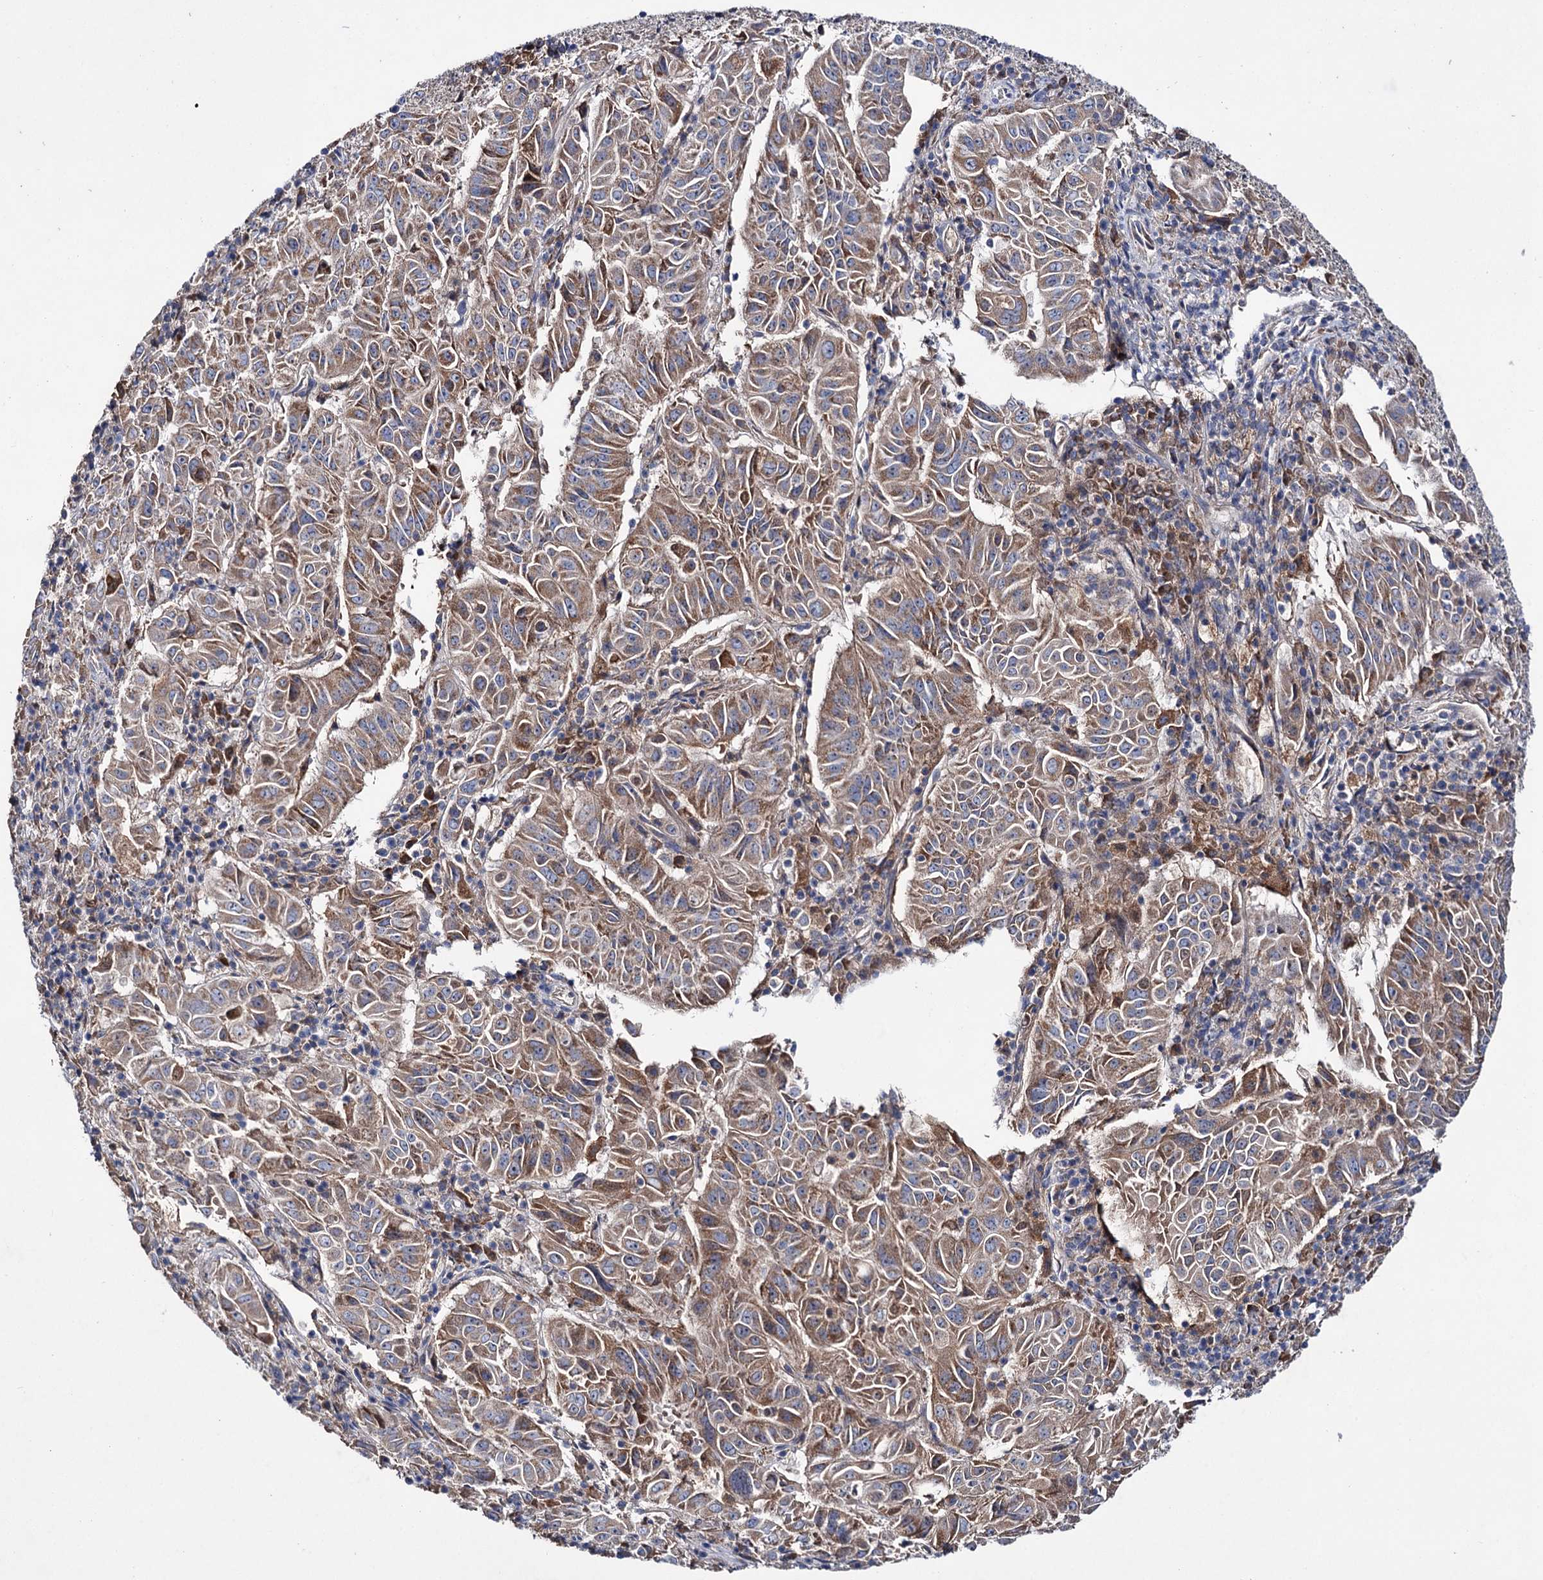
{"staining": {"intensity": "moderate", "quantity": ">75%", "location": "cytoplasmic/membranous"}, "tissue": "pancreatic cancer", "cell_type": "Tumor cells", "image_type": "cancer", "snomed": [{"axis": "morphology", "description": "Adenocarcinoma, NOS"}, {"axis": "topography", "description": "Pancreas"}], "caption": "Human adenocarcinoma (pancreatic) stained with a brown dye exhibits moderate cytoplasmic/membranous positive positivity in approximately >75% of tumor cells.", "gene": "CLPB", "patient": {"sex": "male", "age": 63}}